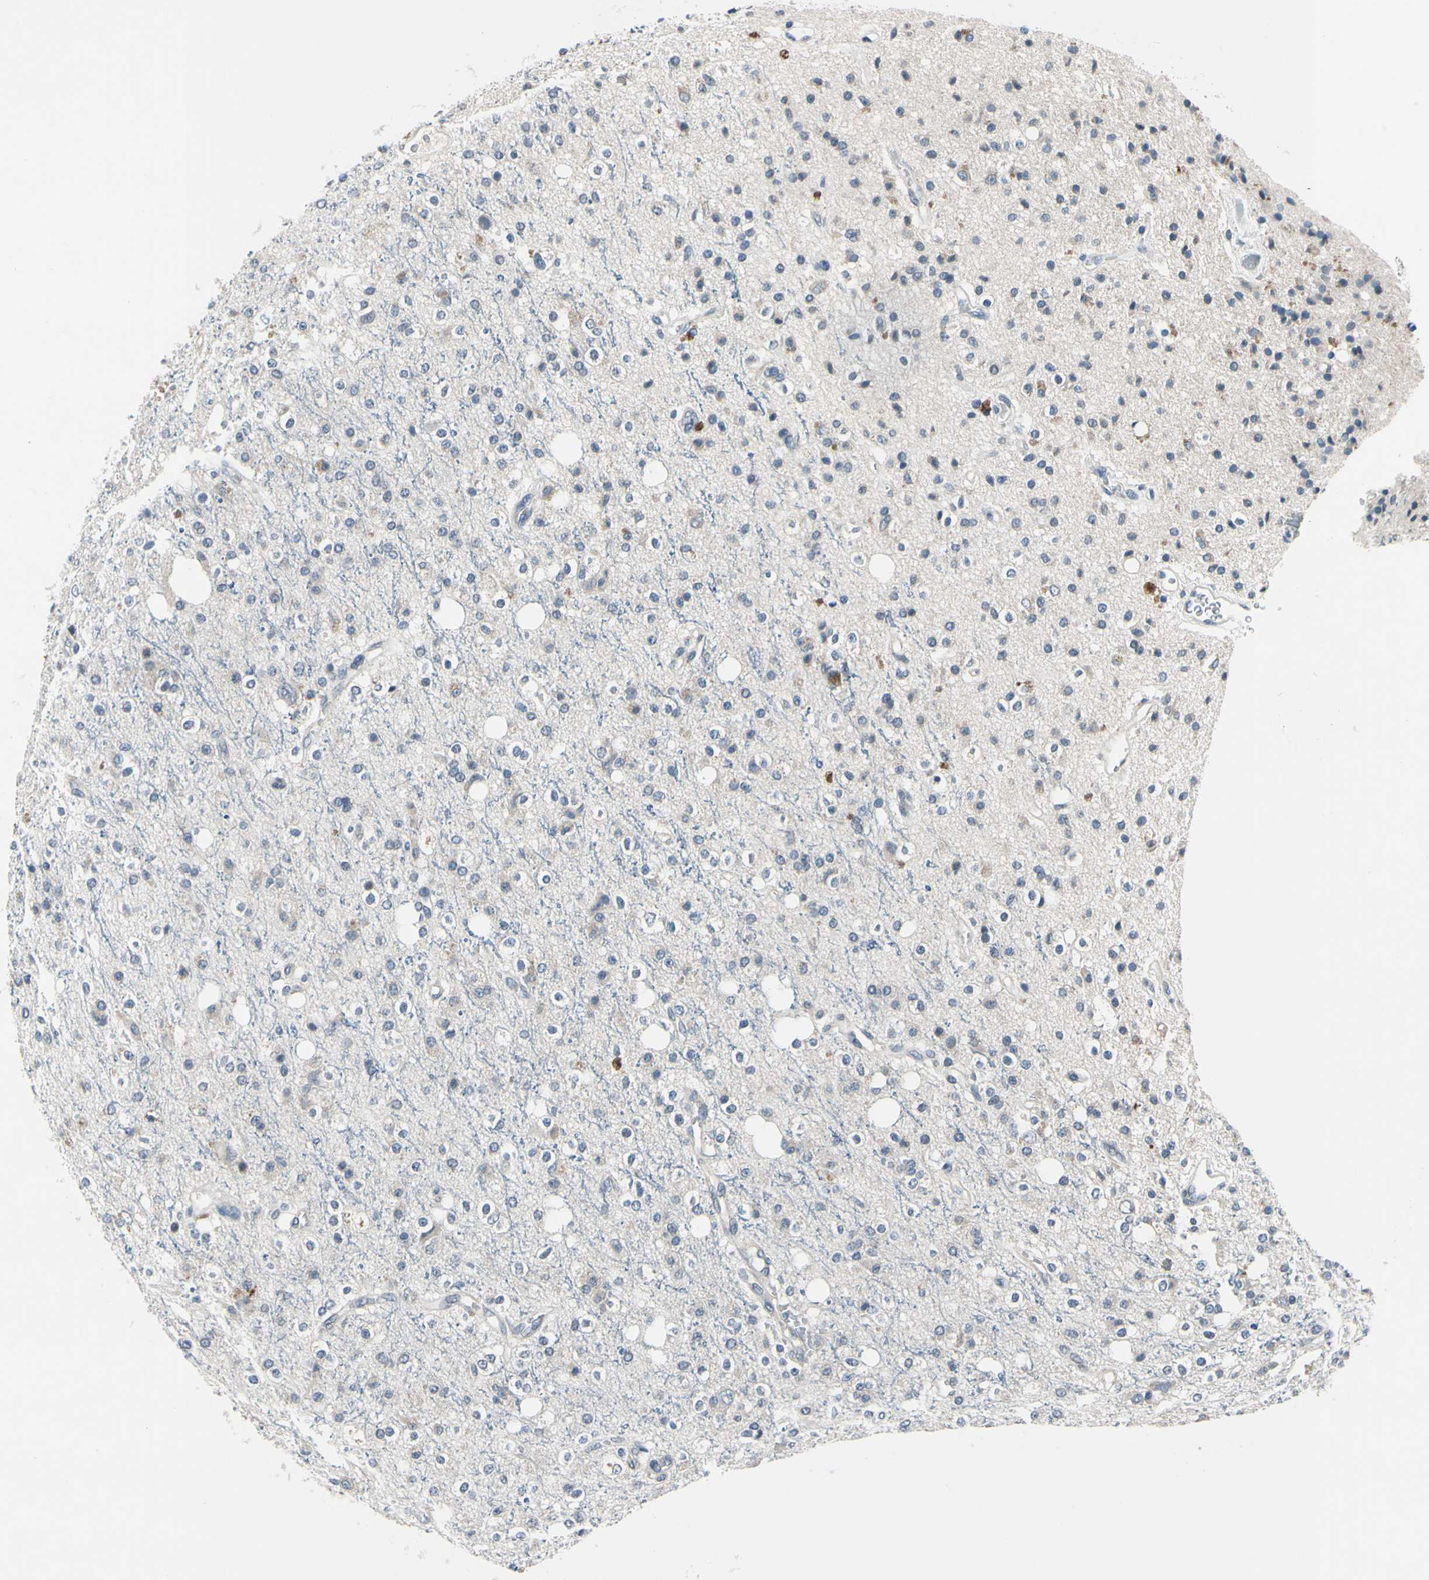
{"staining": {"intensity": "weak", "quantity": "<25%", "location": "cytoplasmic/membranous"}, "tissue": "glioma", "cell_type": "Tumor cells", "image_type": "cancer", "snomed": [{"axis": "morphology", "description": "Glioma, malignant, High grade"}, {"axis": "topography", "description": "Brain"}], "caption": "Immunohistochemistry histopathology image of human glioma stained for a protein (brown), which displays no staining in tumor cells.", "gene": "SELENOK", "patient": {"sex": "male", "age": 47}}